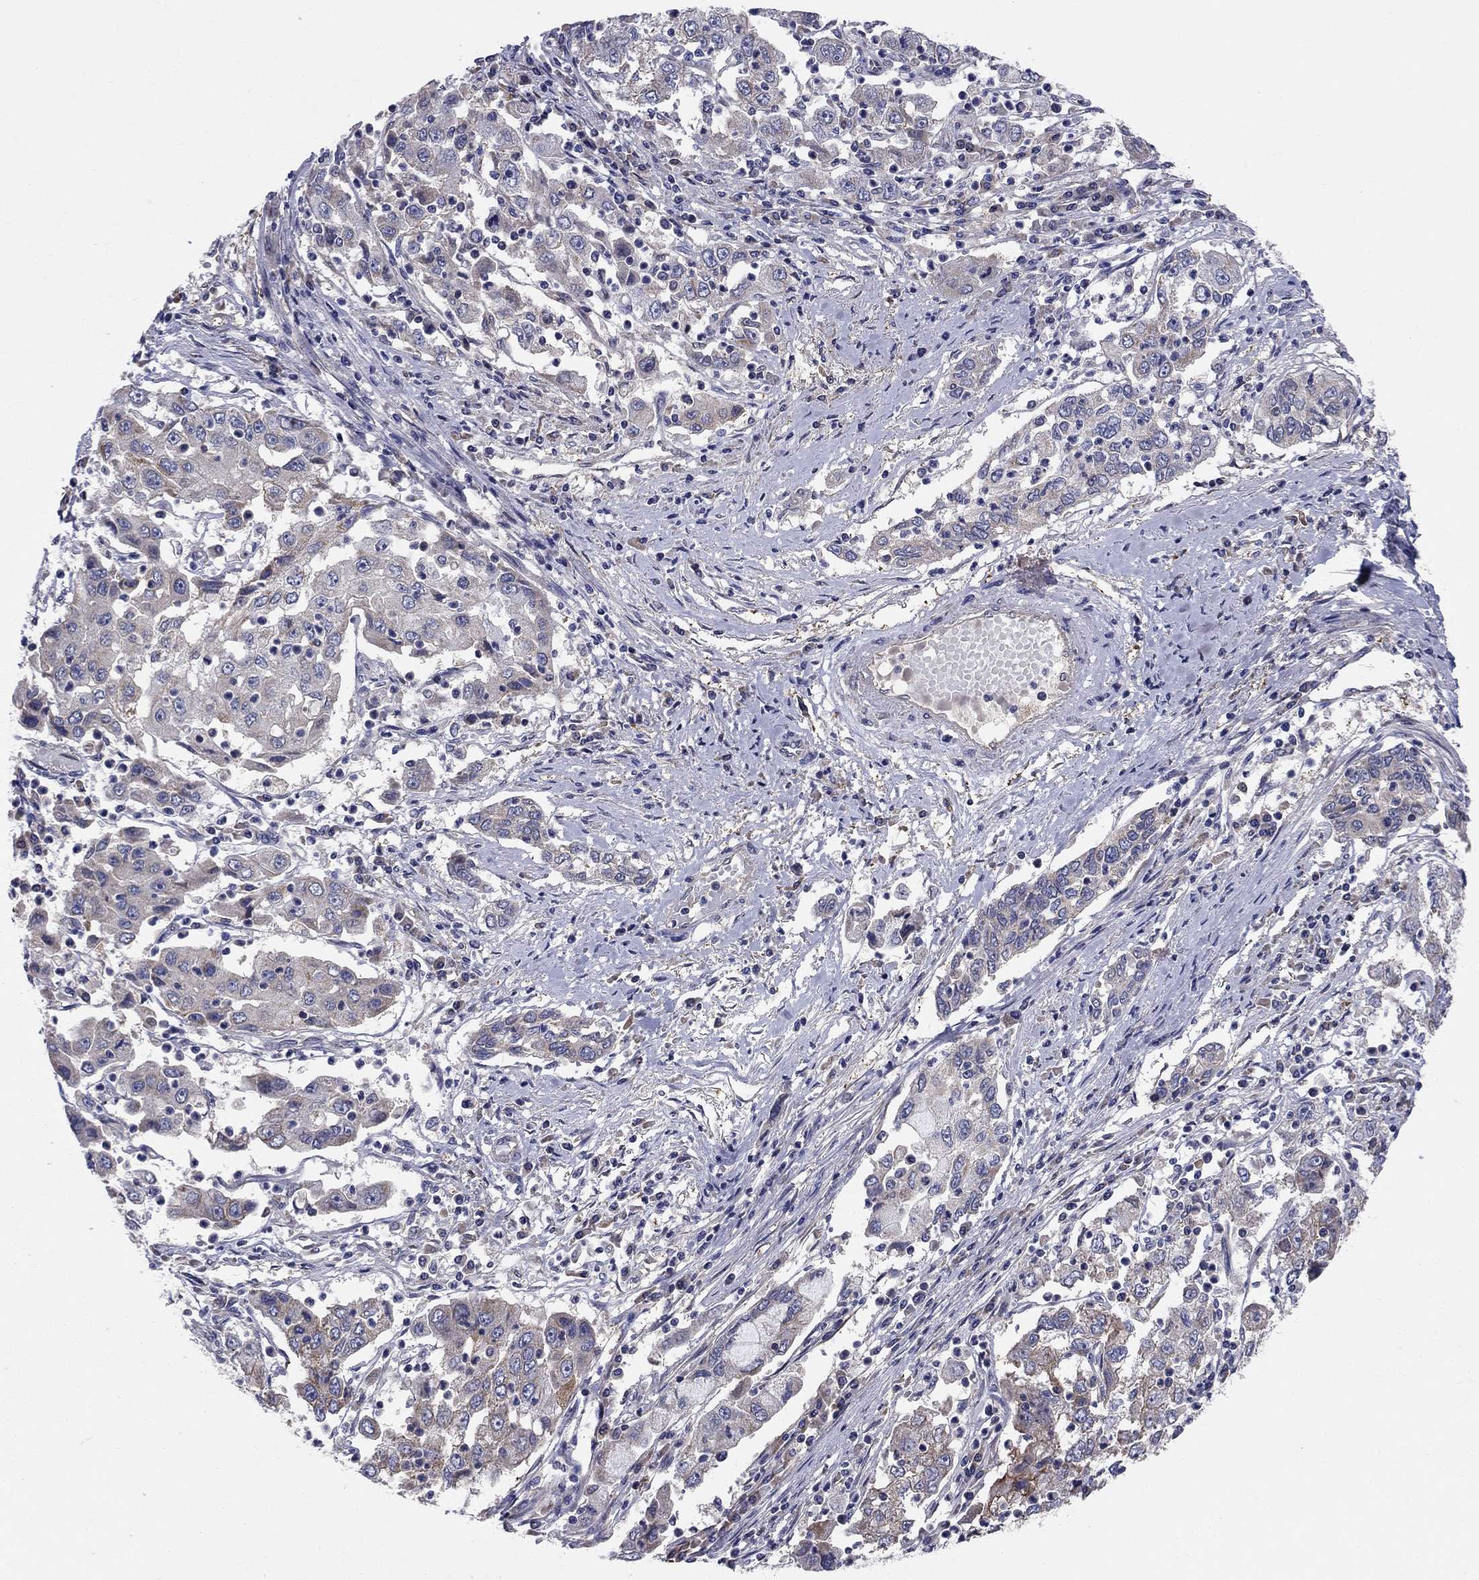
{"staining": {"intensity": "negative", "quantity": "none", "location": "none"}, "tissue": "cervical cancer", "cell_type": "Tumor cells", "image_type": "cancer", "snomed": [{"axis": "morphology", "description": "Squamous cell carcinoma, NOS"}, {"axis": "topography", "description": "Cervix"}], "caption": "Tumor cells show no significant protein positivity in cervical squamous cell carcinoma.", "gene": "EMP2", "patient": {"sex": "female", "age": 36}}